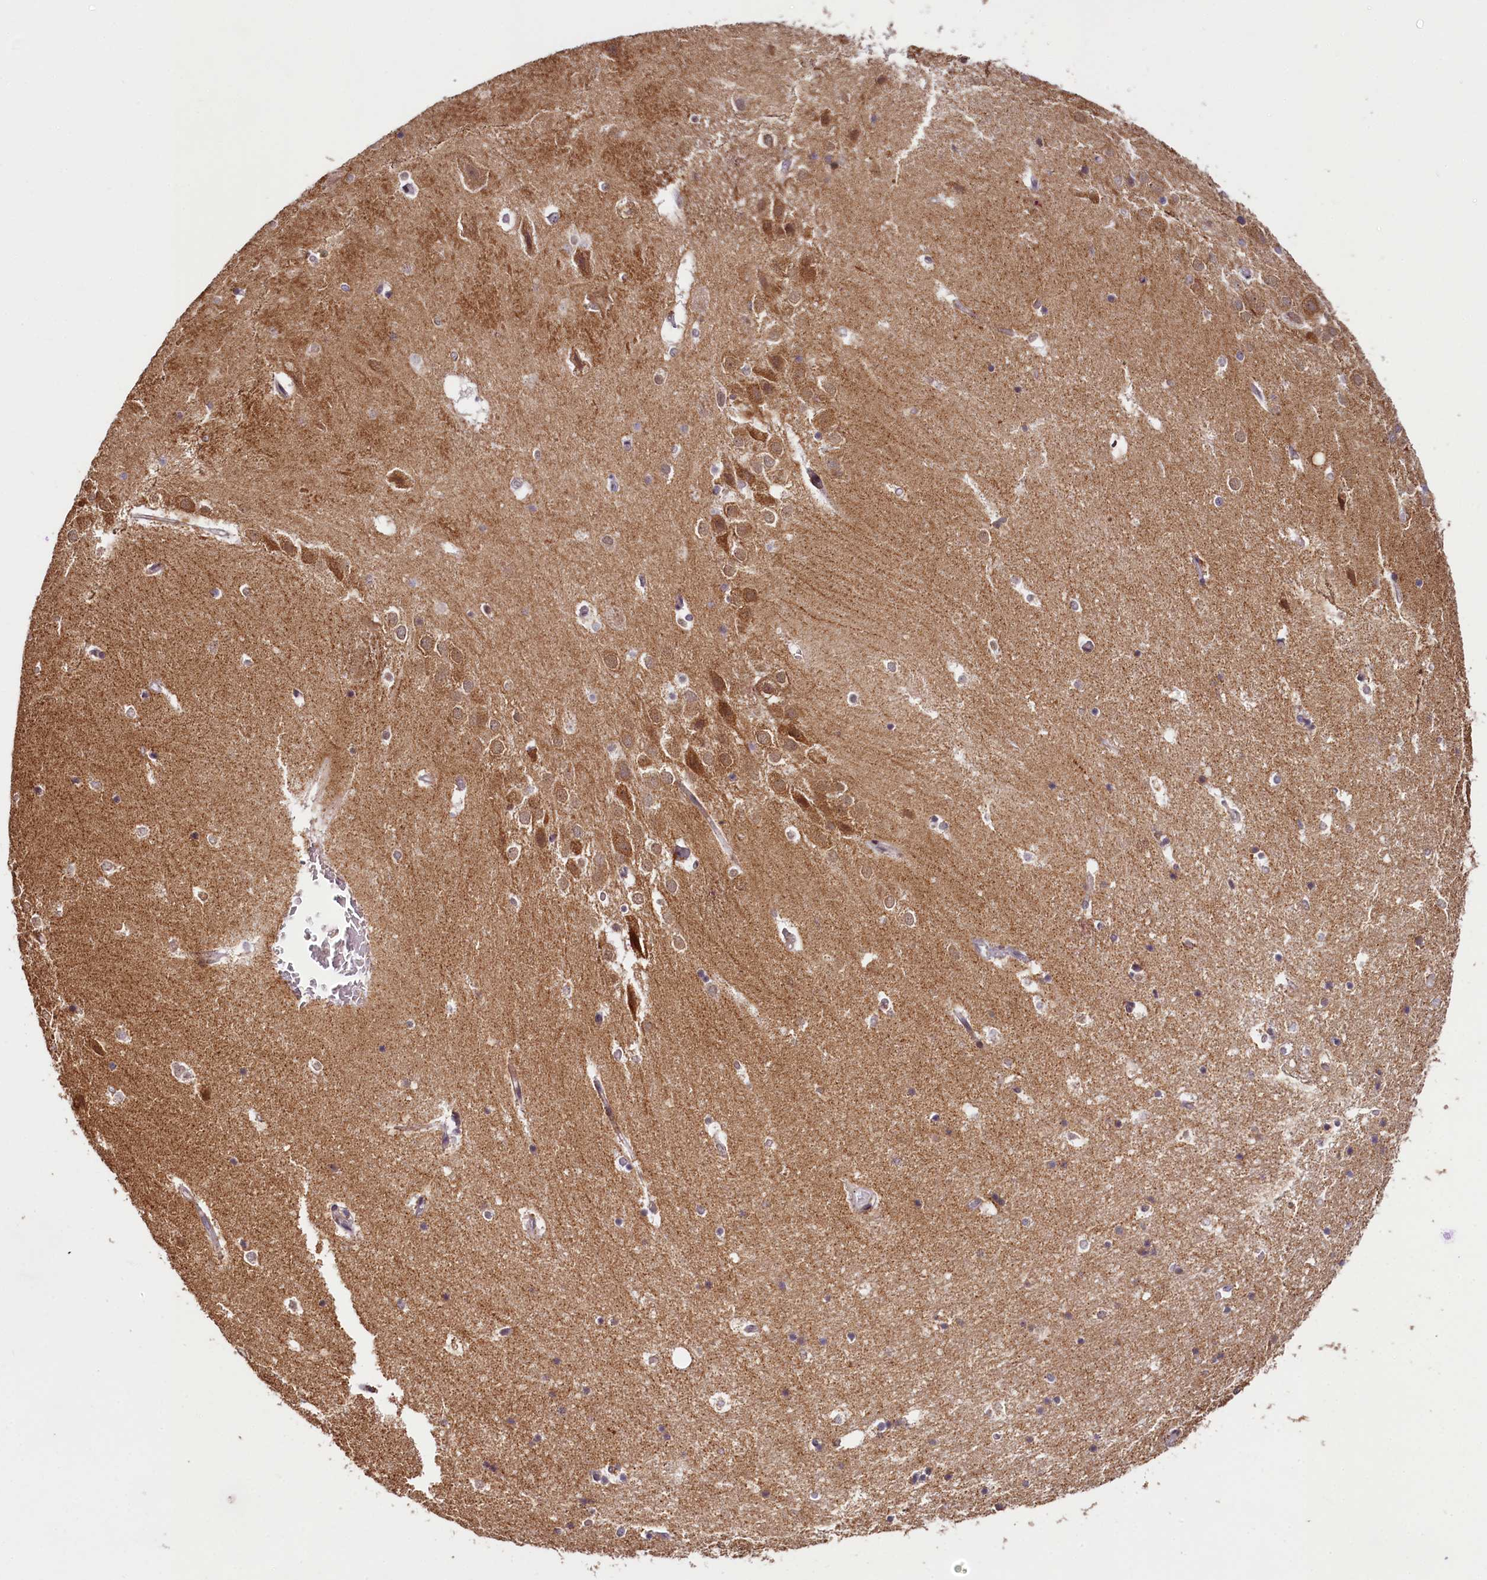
{"staining": {"intensity": "weak", "quantity": "25%-75%", "location": "cytoplasmic/membranous"}, "tissue": "hippocampus", "cell_type": "Glial cells", "image_type": "normal", "snomed": [{"axis": "morphology", "description": "Normal tissue, NOS"}, {"axis": "topography", "description": "Hippocampus"}], "caption": "Brown immunohistochemical staining in unremarkable human hippocampus shows weak cytoplasmic/membranous positivity in approximately 25%-75% of glial cells. The staining was performed using DAB (3,3'-diaminobenzidine) to visualize the protein expression in brown, while the nuclei were stained in blue with hematoxylin (Magnification: 20x).", "gene": "PDE6D", "patient": {"sex": "female", "age": 52}}